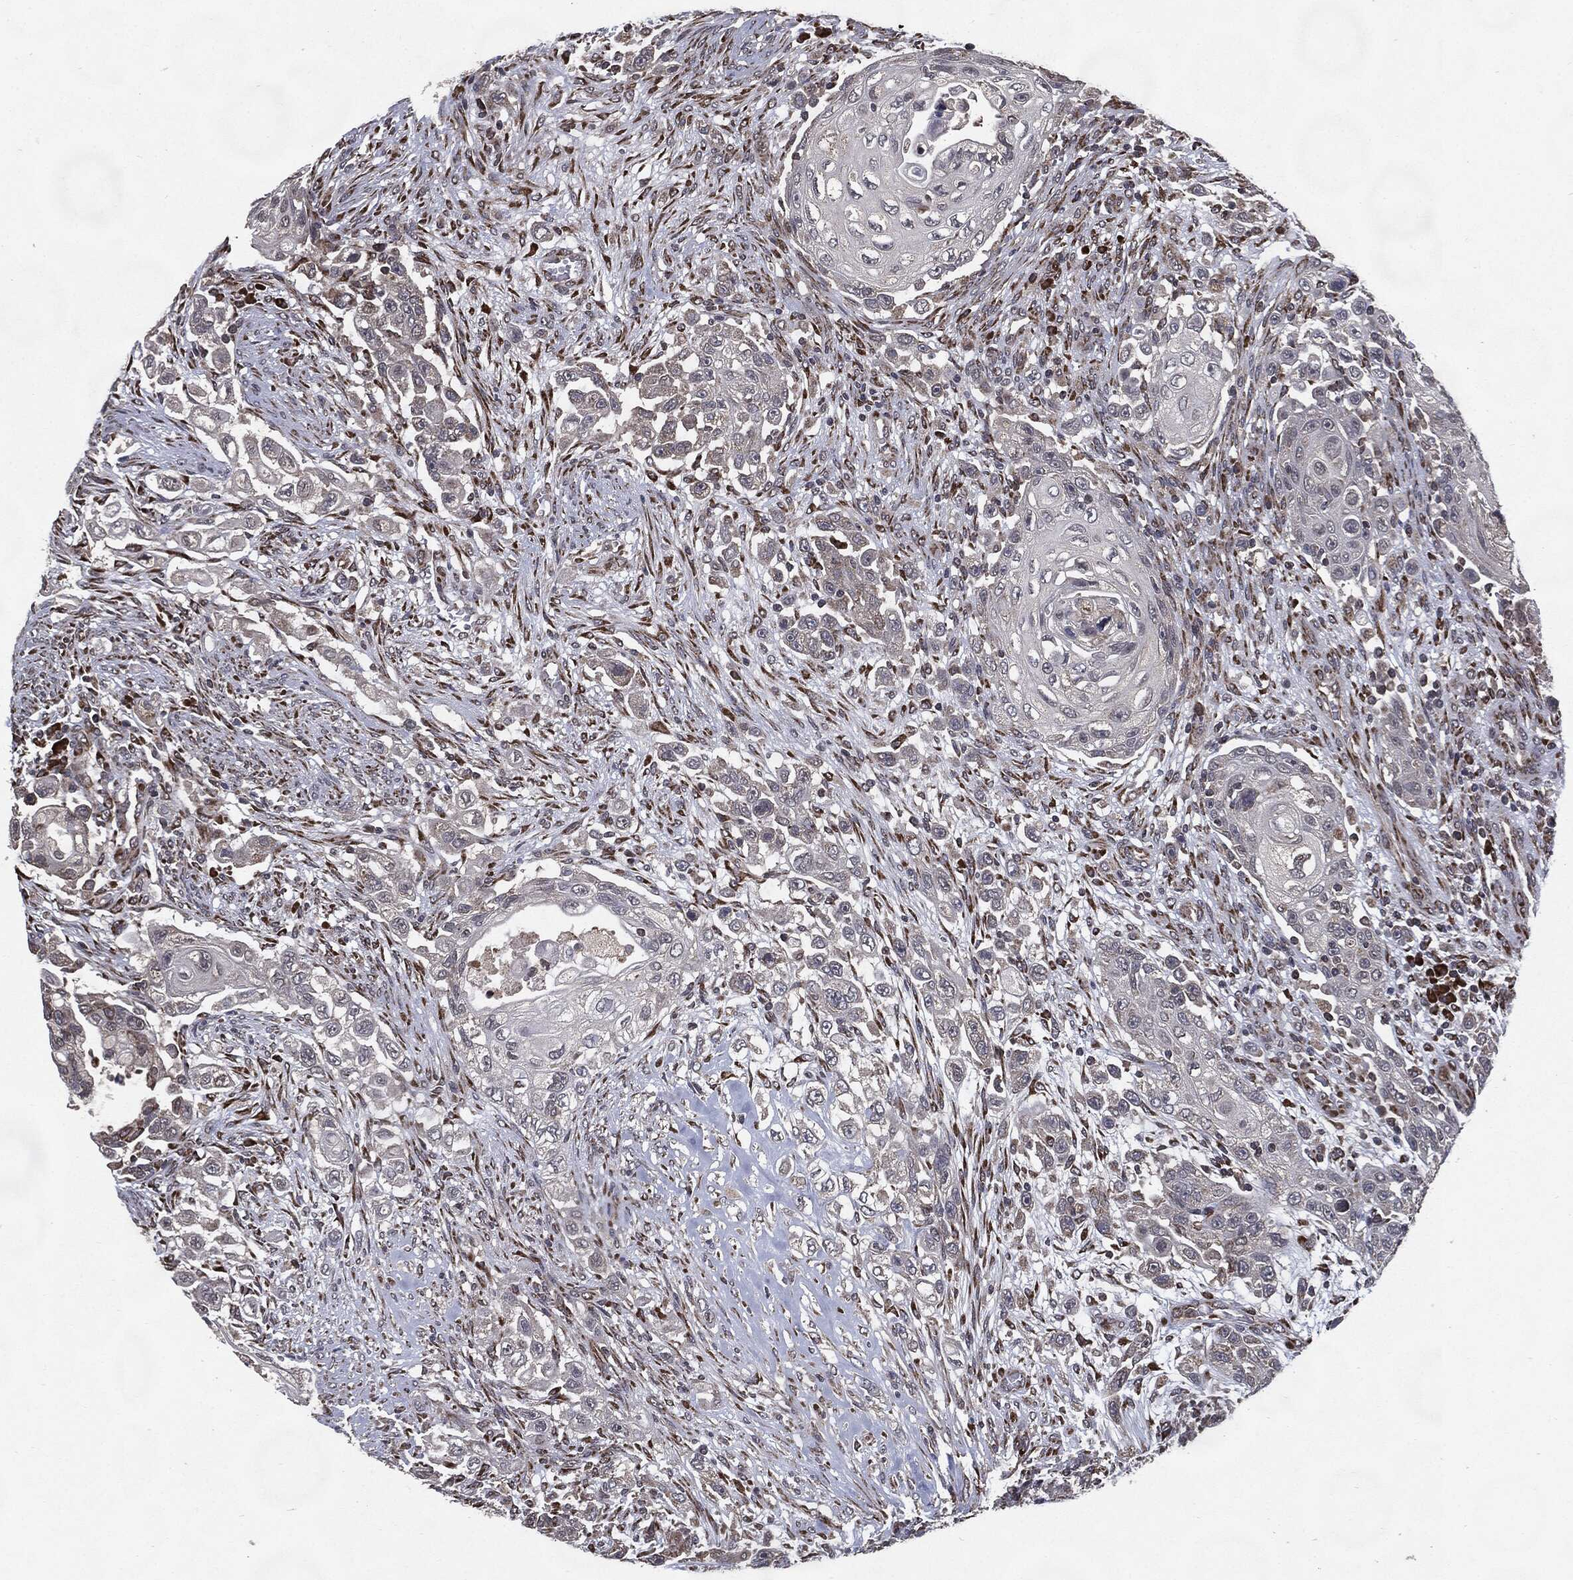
{"staining": {"intensity": "negative", "quantity": "none", "location": "none"}, "tissue": "urothelial cancer", "cell_type": "Tumor cells", "image_type": "cancer", "snomed": [{"axis": "morphology", "description": "Urothelial carcinoma, High grade"}, {"axis": "topography", "description": "Urinary bladder"}], "caption": "This micrograph is of urothelial carcinoma (high-grade) stained with immunohistochemistry to label a protein in brown with the nuclei are counter-stained blue. There is no staining in tumor cells.", "gene": "HDAC5", "patient": {"sex": "female", "age": 56}}